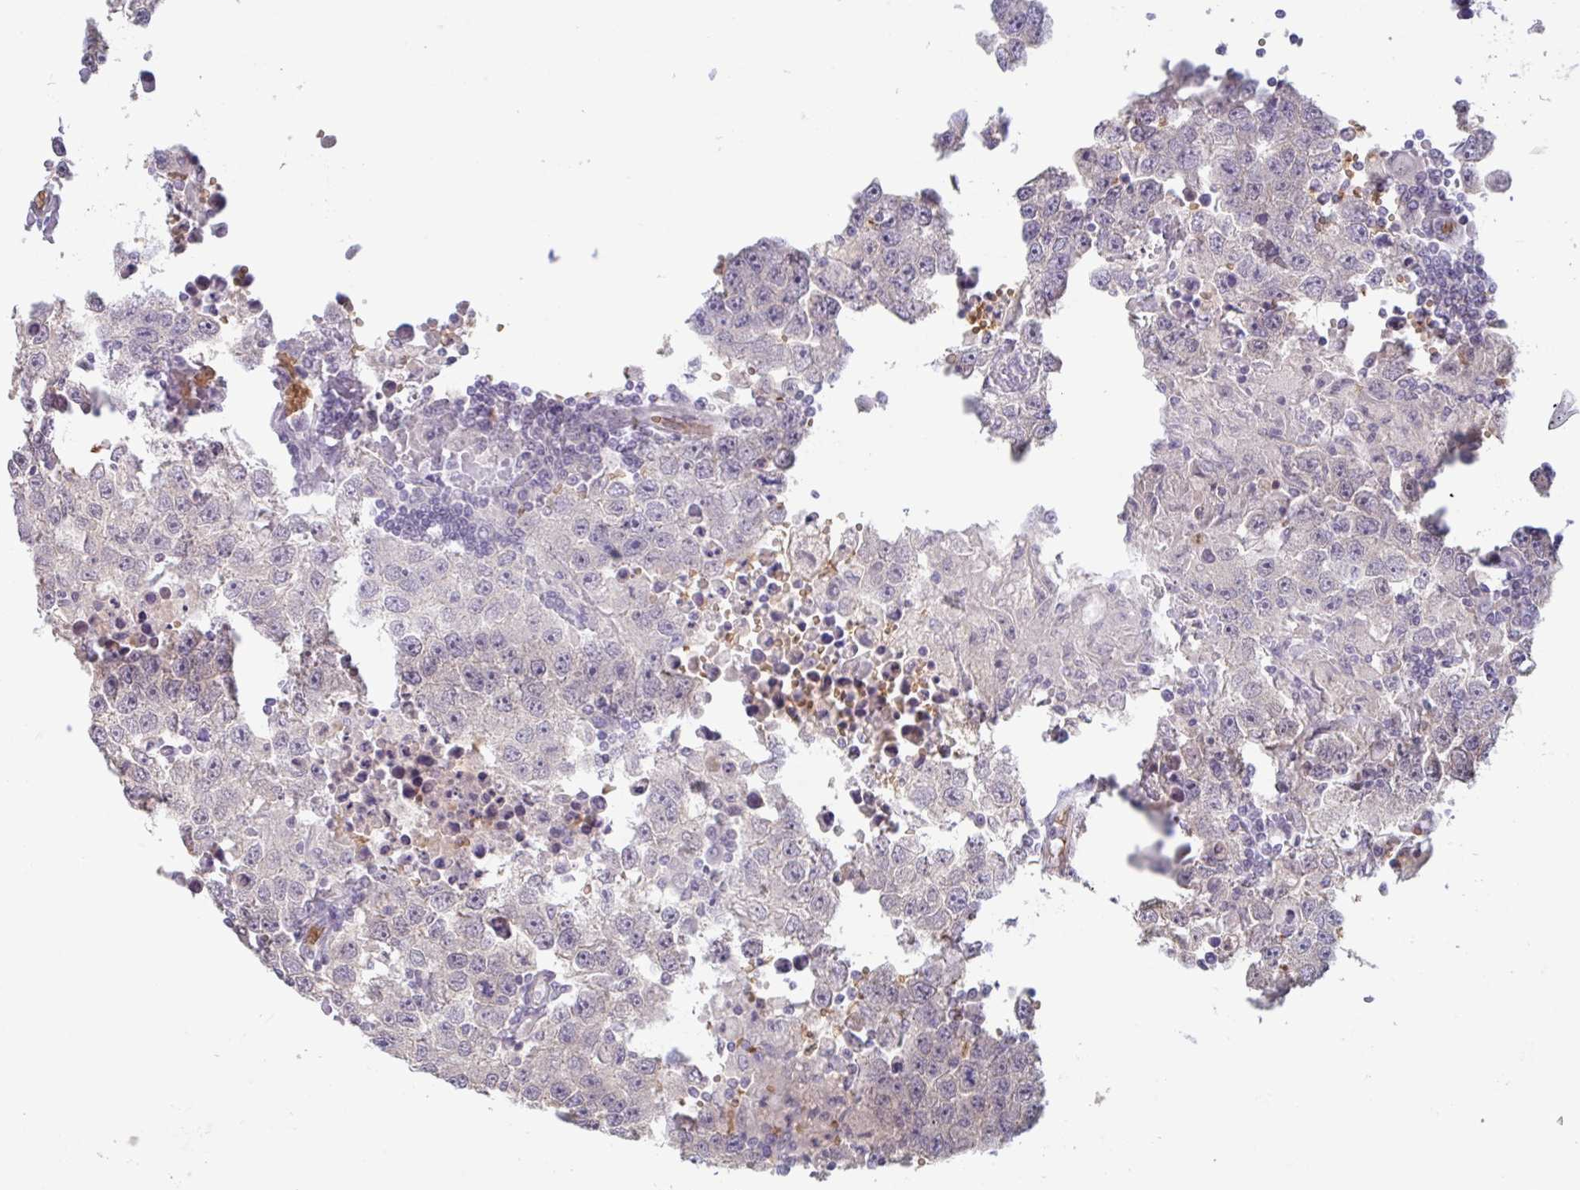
{"staining": {"intensity": "negative", "quantity": "none", "location": "none"}, "tissue": "testis cancer", "cell_type": "Tumor cells", "image_type": "cancer", "snomed": [{"axis": "morphology", "description": "Carcinoma, Embryonal, NOS"}, {"axis": "topography", "description": "Testis"}], "caption": "A micrograph of embryonal carcinoma (testis) stained for a protein shows no brown staining in tumor cells. (Stains: DAB (3,3'-diaminobenzidine) immunohistochemistry with hematoxylin counter stain, Microscopy: brightfield microscopy at high magnification).", "gene": "RHAG", "patient": {"sex": "male", "age": 83}}